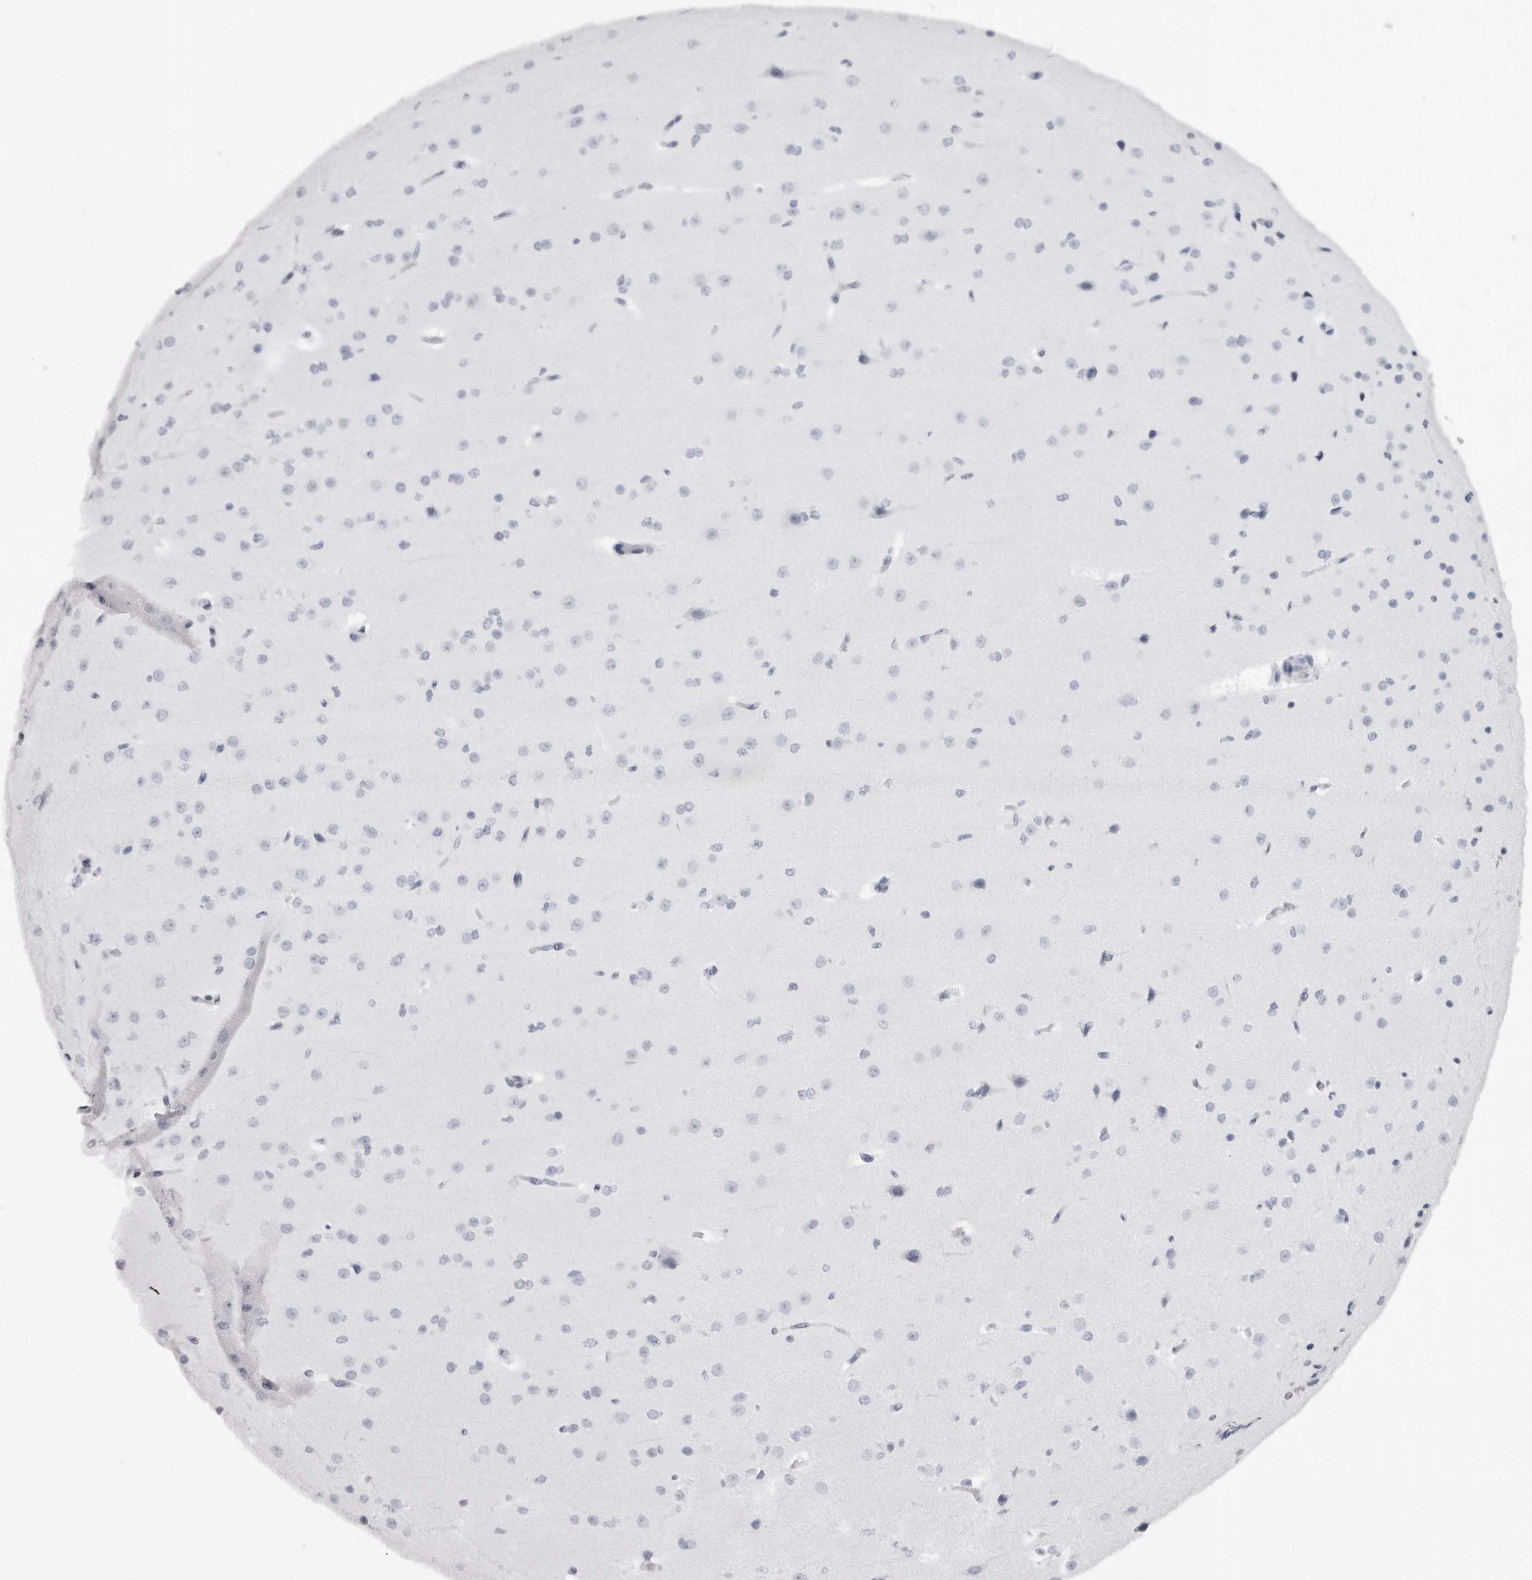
{"staining": {"intensity": "negative", "quantity": "none", "location": "none"}, "tissue": "cerebral cortex", "cell_type": "Endothelial cells", "image_type": "normal", "snomed": [{"axis": "morphology", "description": "Normal tissue, NOS"}, {"axis": "morphology", "description": "Developmental malformation"}, {"axis": "topography", "description": "Cerebral cortex"}], "caption": "A histopathology image of cerebral cortex stained for a protein exhibits no brown staining in endothelial cells. The staining was performed using DAB to visualize the protein expression in brown, while the nuclei were stained in blue with hematoxylin (Magnification: 20x).", "gene": "RHO", "patient": {"sex": "female", "age": 30}}